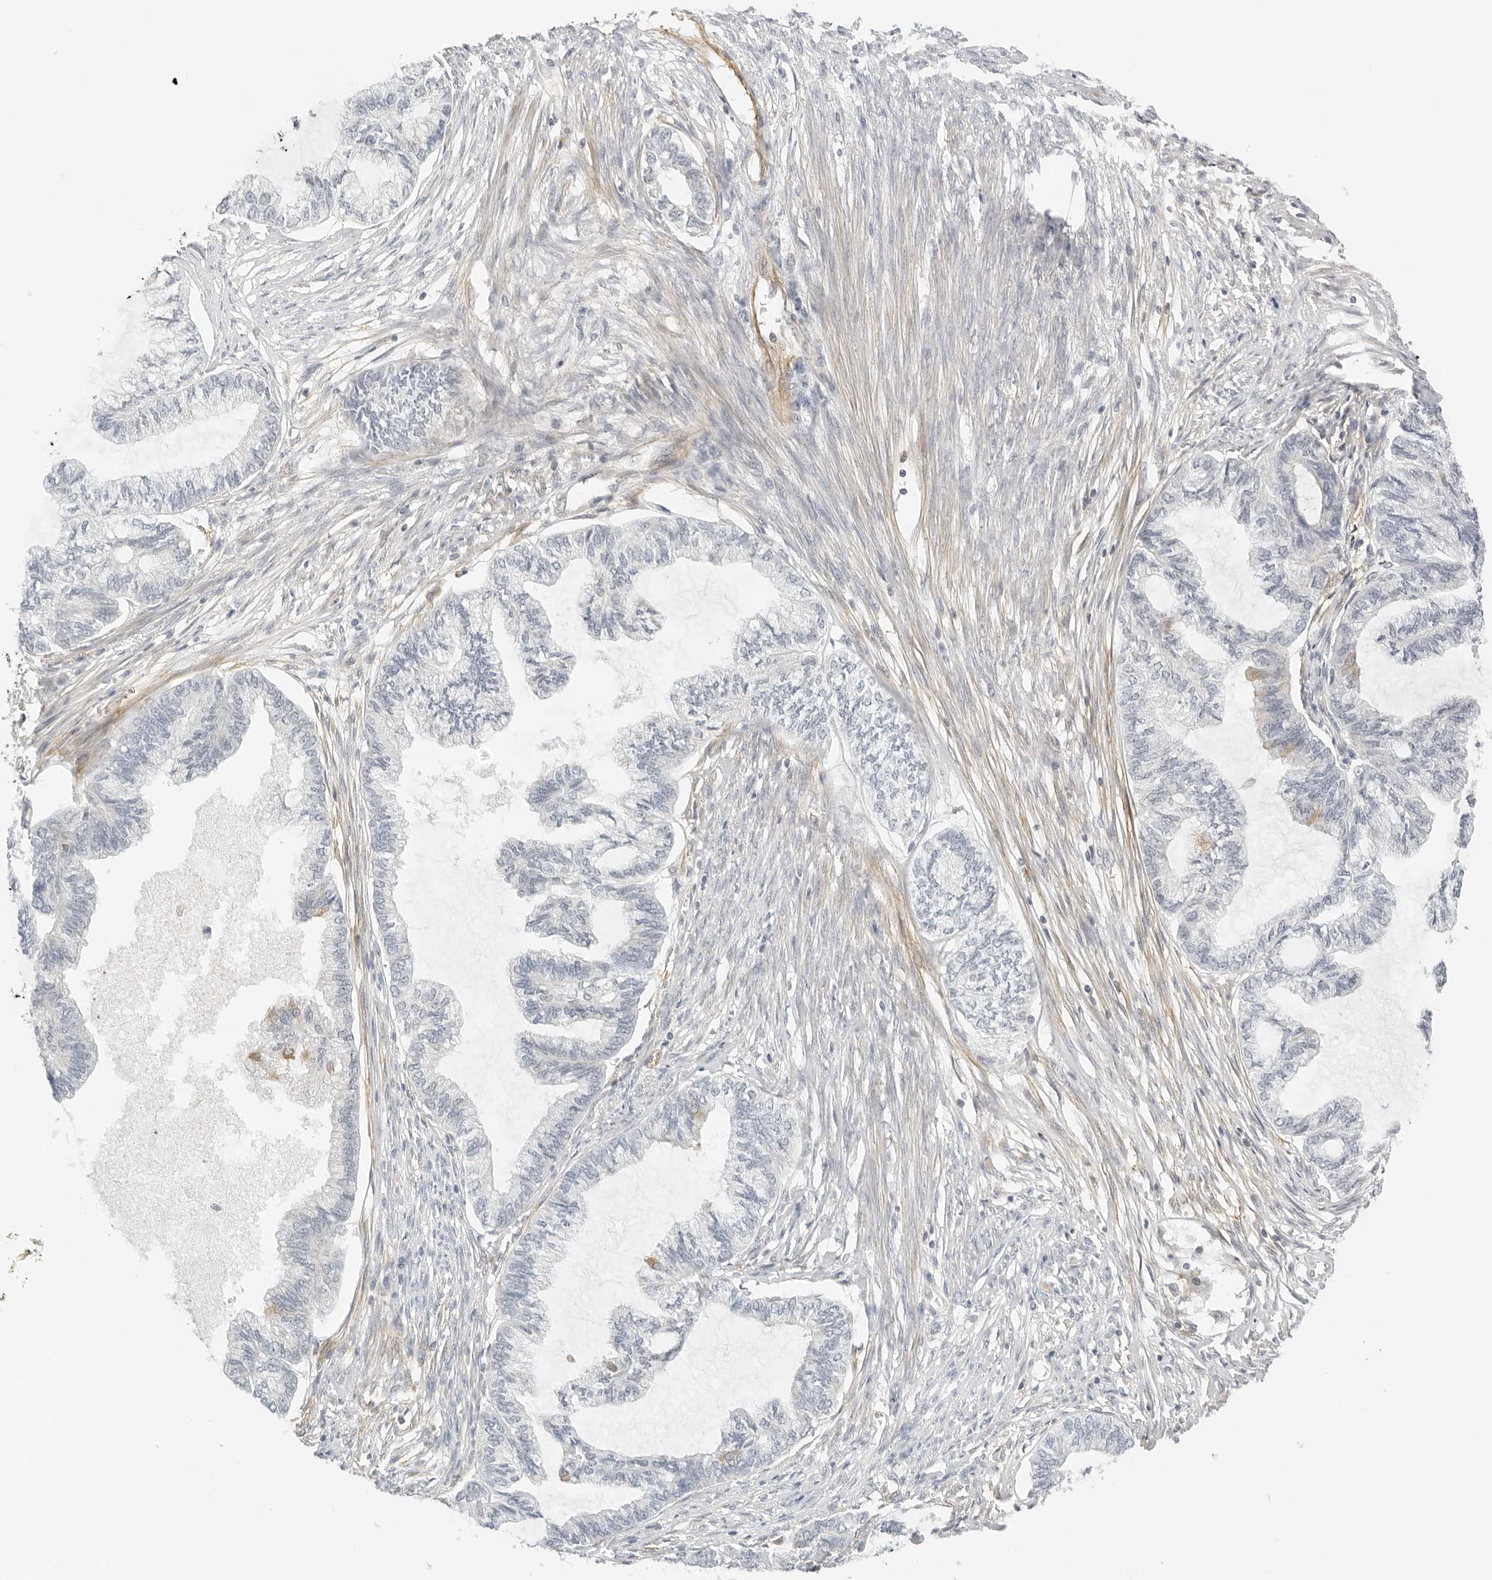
{"staining": {"intensity": "negative", "quantity": "none", "location": "none"}, "tissue": "endometrial cancer", "cell_type": "Tumor cells", "image_type": "cancer", "snomed": [{"axis": "morphology", "description": "Adenocarcinoma, NOS"}, {"axis": "topography", "description": "Endometrium"}], "caption": "DAB (3,3'-diaminobenzidine) immunohistochemical staining of human endometrial cancer (adenocarcinoma) reveals no significant positivity in tumor cells.", "gene": "OSCP1", "patient": {"sex": "female", "age": 86}}